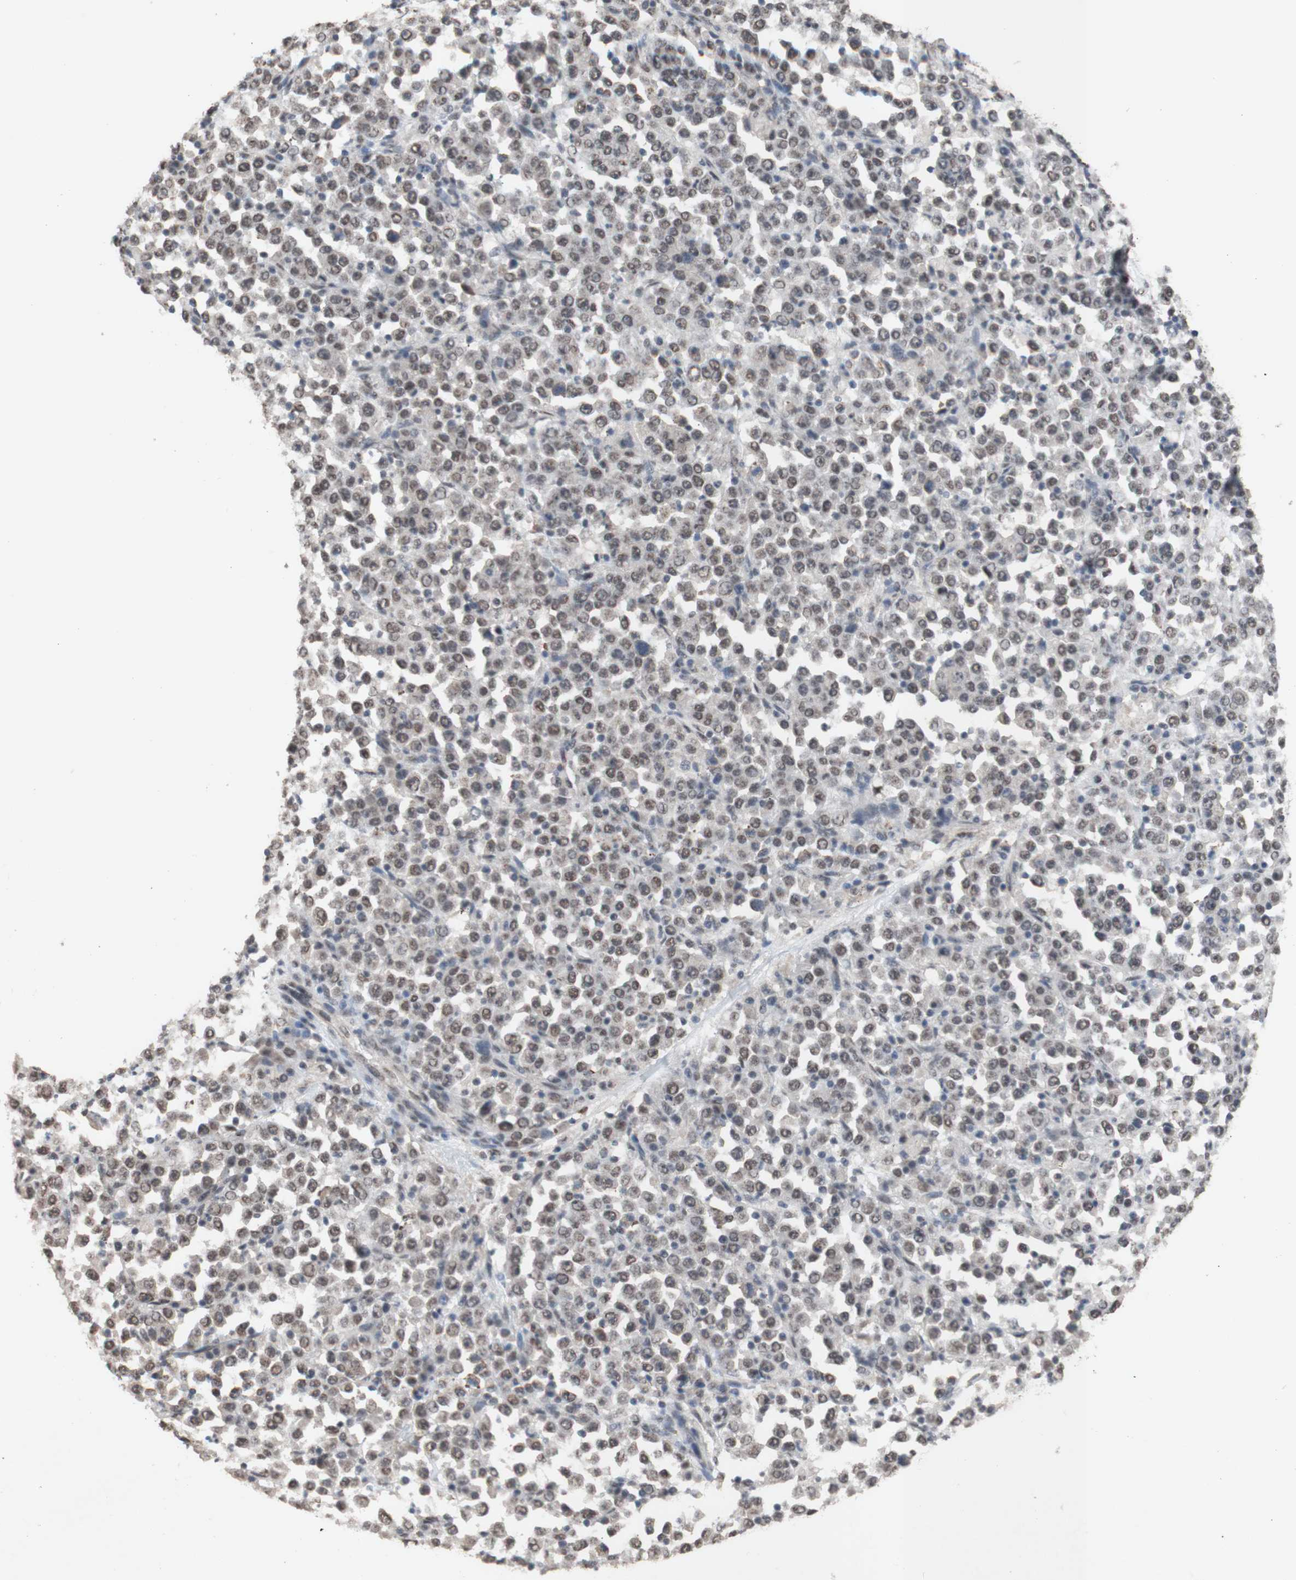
{"staining": {"intensity": "weak", "quantity": ">75%", "location": "nuclear"}, "tissue": "stomach cancer", "cell_type": "Tumor cells", "image_type": "cancer", "snomed": [{"axis": "morphology", "description": "Normal tissue, NOS"}, {"axis": "morphology", "description": "Adenocarcinoma, NOS"}, {"axis": "topography", "description": "Stomach, upper"}, {"axis": "topography", "description": "Stomach"}], "caption": "Tumor cells demonstrate weak nuclear positivity in about >75% of cells in stomach cancer (adenocarcinoma). Immunohistochemistry (ihc) stains the protein of interest in brown and the nuclei are stained blue.", "gene": "SFPQ", "patient": {"sex": "male", "age": 59}}